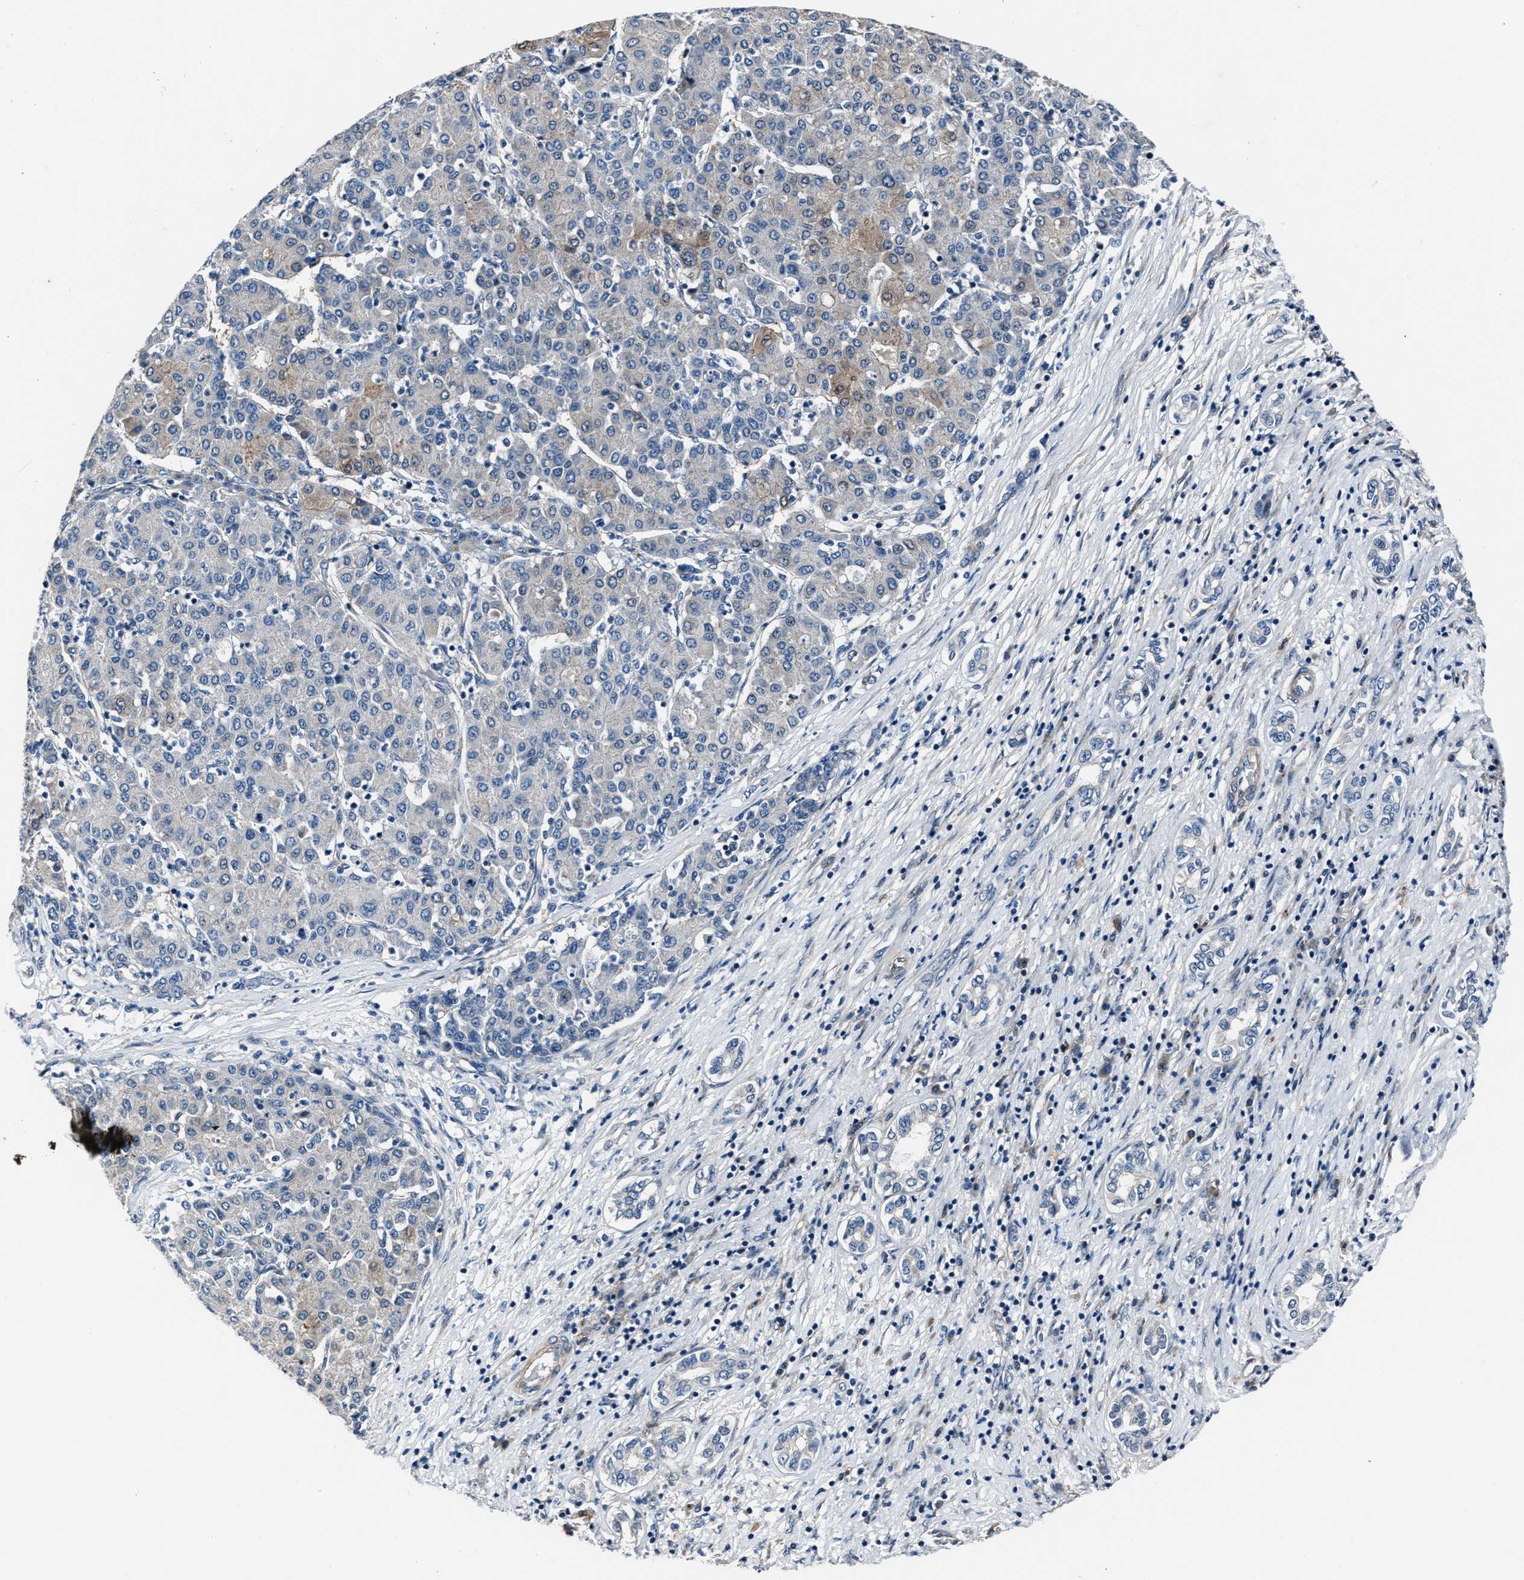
{"staining": {"intensity": "negative", "quantity": "none", "location": "none"}, "tissue": "liver cancer", "cell_type": "Tumor cells", "image_type": "cancer", "snomed": [{"axis": "morphology", "description": "Carcinoma, Hepatocellular, NOS"}, {"axis": "topography", "description": "Liver"}], "caption": "There is no significant expression in tumor cells of liver cancer.", "gene": "MPDZ", "patient": {"sex": "male", "age": 65}}